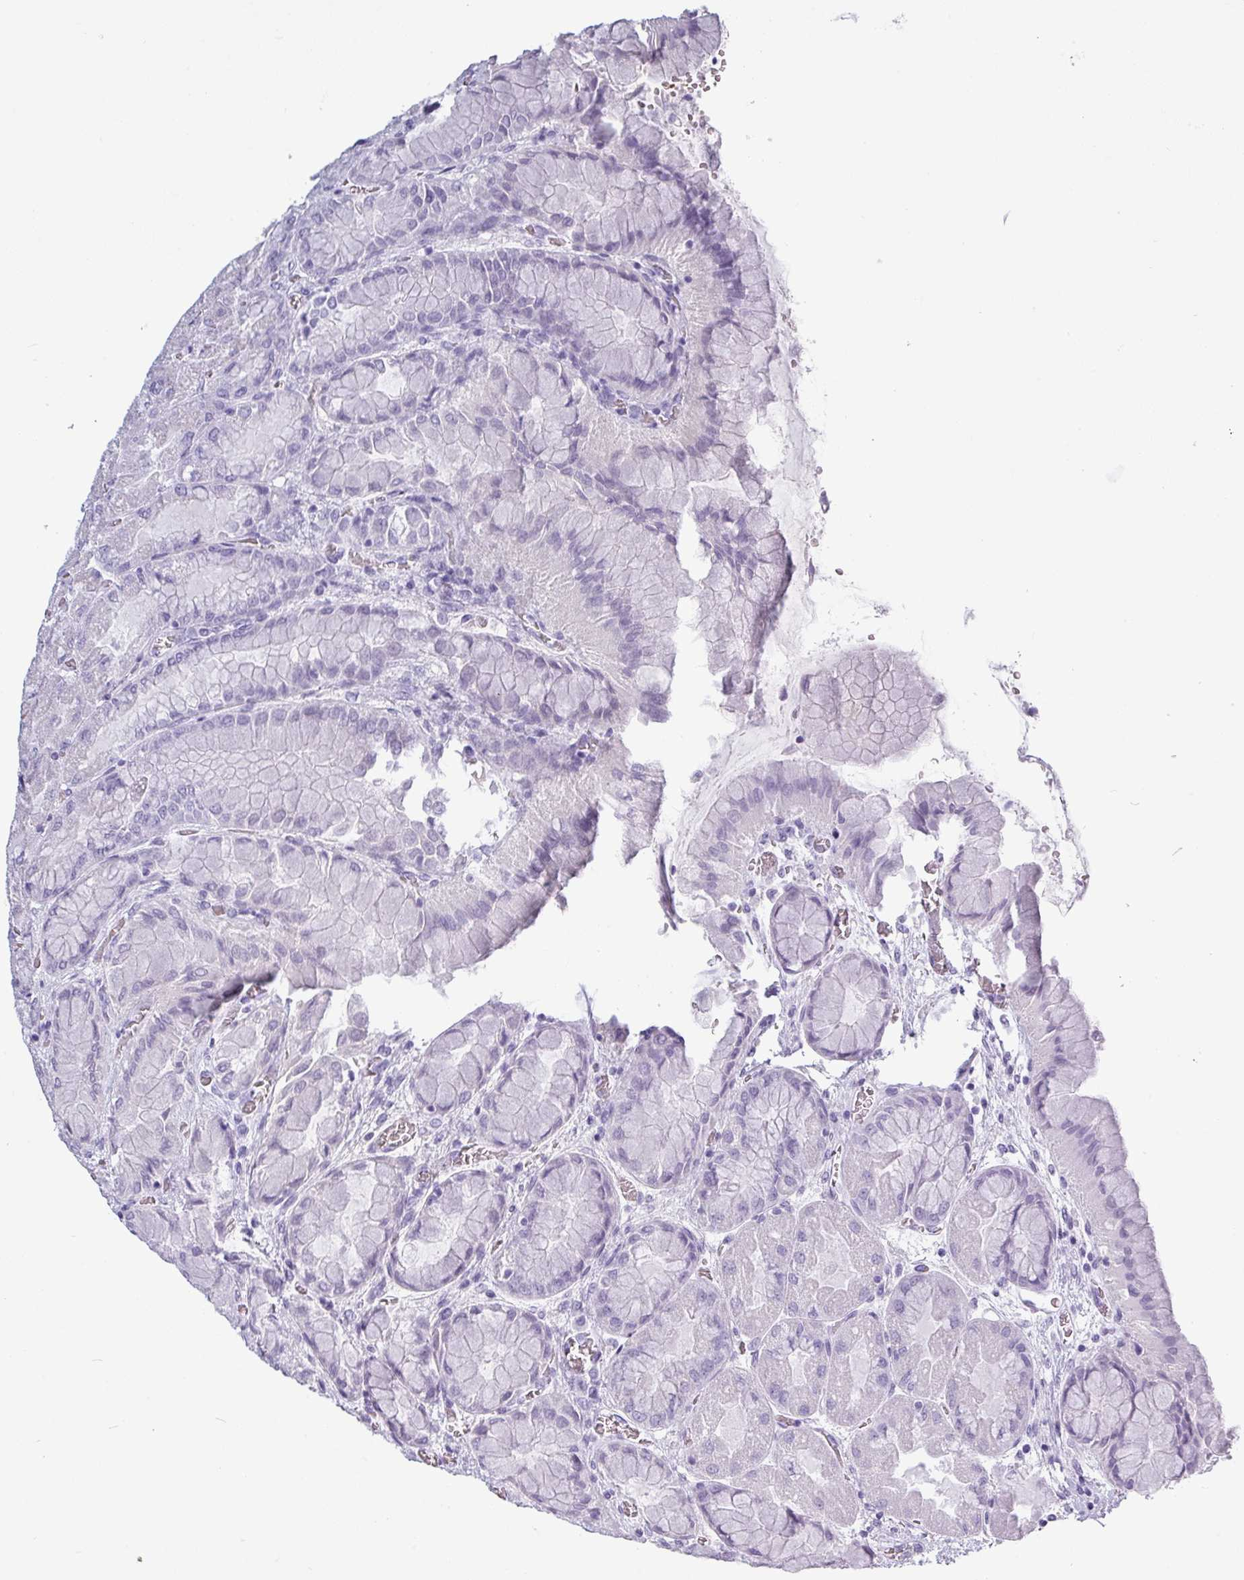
{"staining": {"intensity": "negative", "quantity": "none", "location": "none"}, "tissue": "stomach", "cell_type": "Glandular cells", "image_type": "normal", "snomed": [{"axis": "morphology", "description": "Normal tissue, NOS"}, {"axis": "topography", "description": "Stomach"}], "caption": "DAB (3,3'-diaminobenzidine) immunohistochemical staining of normal human stomach shows no significant expression in glandular cells.", "gene": "CRYBB2", "patient": {"sex": "female", "age": 61}}